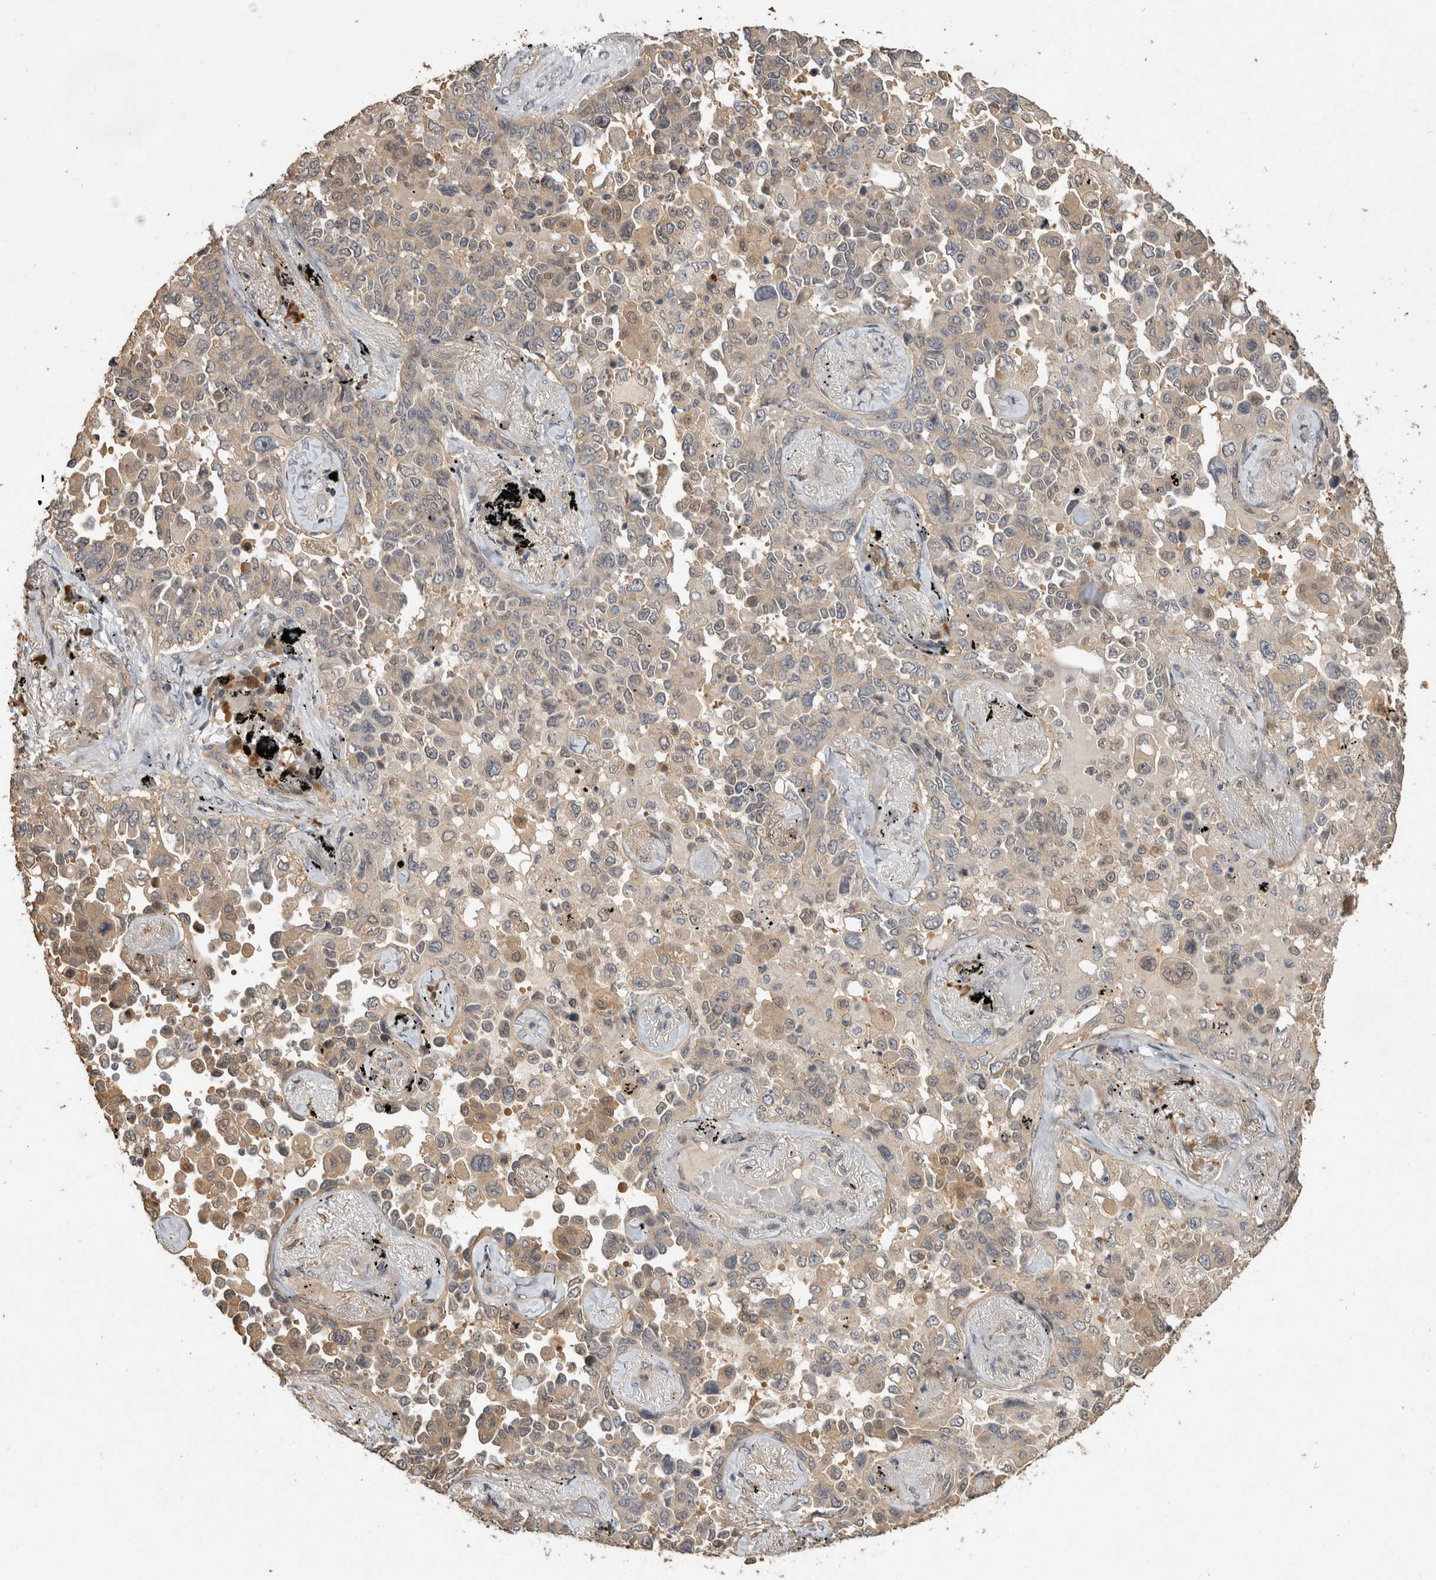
{"staining": {"intensity": "weak", "quantity": ">75%", "location": "cytoplasmic/membranous"}, "tissue": "lung cancer", "cell_type": "Tumor cells", "image_type": "cancer", "snomed": [{"axis": "morphology", "description": "Adenocarcinoma, NOS"}, {"axis": "topography", "description": "Lung"}], "caption": "Human lung cancer stained with a brown dye reveals weak cytoplasmic/membranous positive positivity in about >75% of tumor cells.", "gene": "RHPN1", "patient": {"sex": "female", "age": 67}}